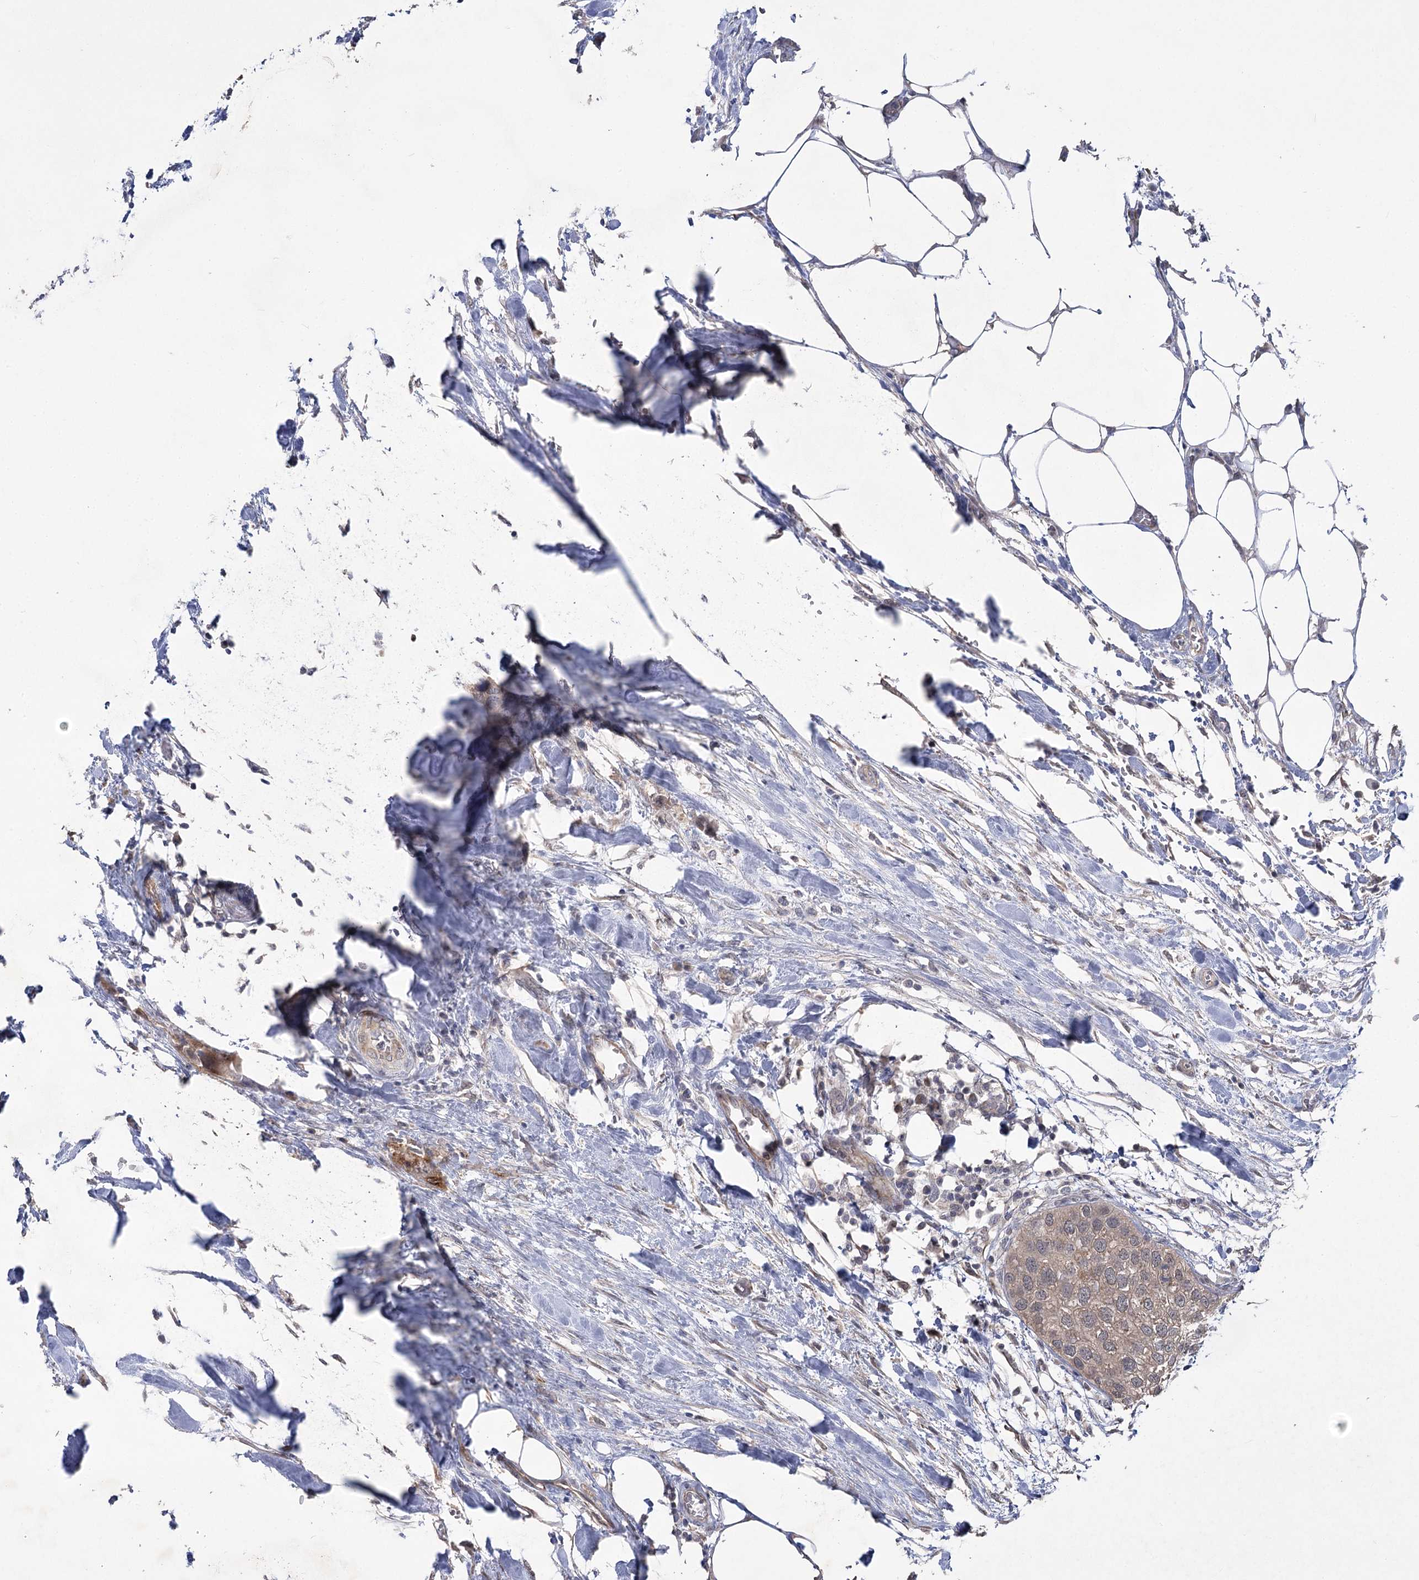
{"staining": {"intensity": "weak", "quantity": "25%-75%", "location": "cytoplasmic/membranous"}, "tissue": "urothelial cancer", "cell_type": "Tumor cells", "image_type": "cancer", "snomed": [{"axis": "morphology", "description": "Urothelial carcinoma, High grade"}, {"axis": "topography", "description": "Urinary bladder"}], "caption": "The image reveals immunohistochemical staining of urothelial cancer. There is weak cytoplasmic/membranous expression is seen in about 25%-75% of tumor cells.", "gene": "PHYHIPL", "patient": {"sex": "male", "age": 64}}